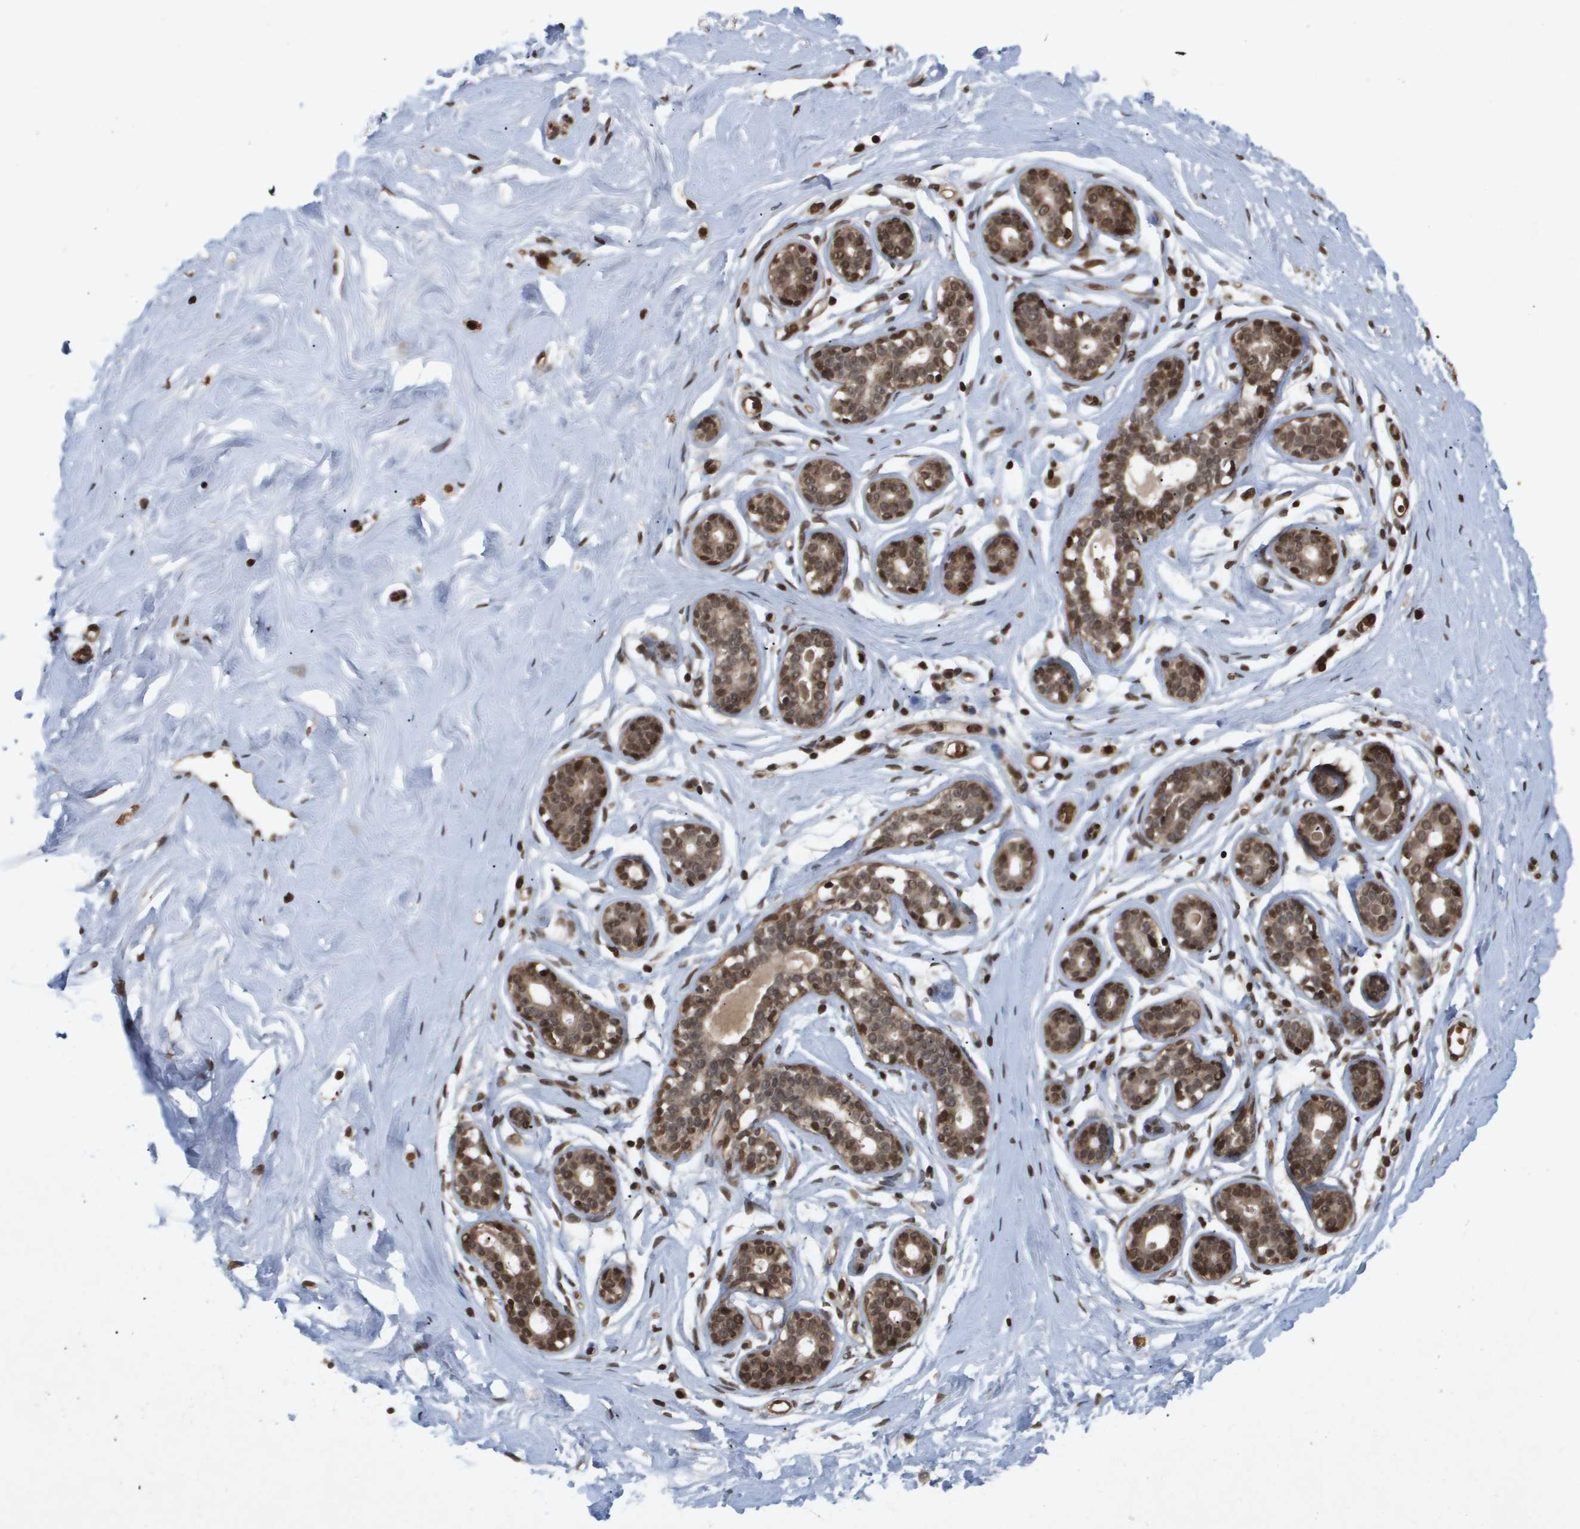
{"staining": {"intensity": "moderate", "quantity": ">75%", "location": "cytoplasmic/membranous,nuclear"}, "tissue": "breast", "cell_type": "Adipocytes", "image_type": "normal", "snomed": [{"axis": "morphology", "description": "Normal tissue, NOS"}, {"axis": "topography", "description": "Breast"}], "caption": "This is an image of immunohistochemistry (IHC) staining of benign breast, which shows moderate expression in the cytoplasmic/membranous,nuclear of adipocytes.", "gene": "HSPA6", "patient": {"sex": "female", "age": 23}}